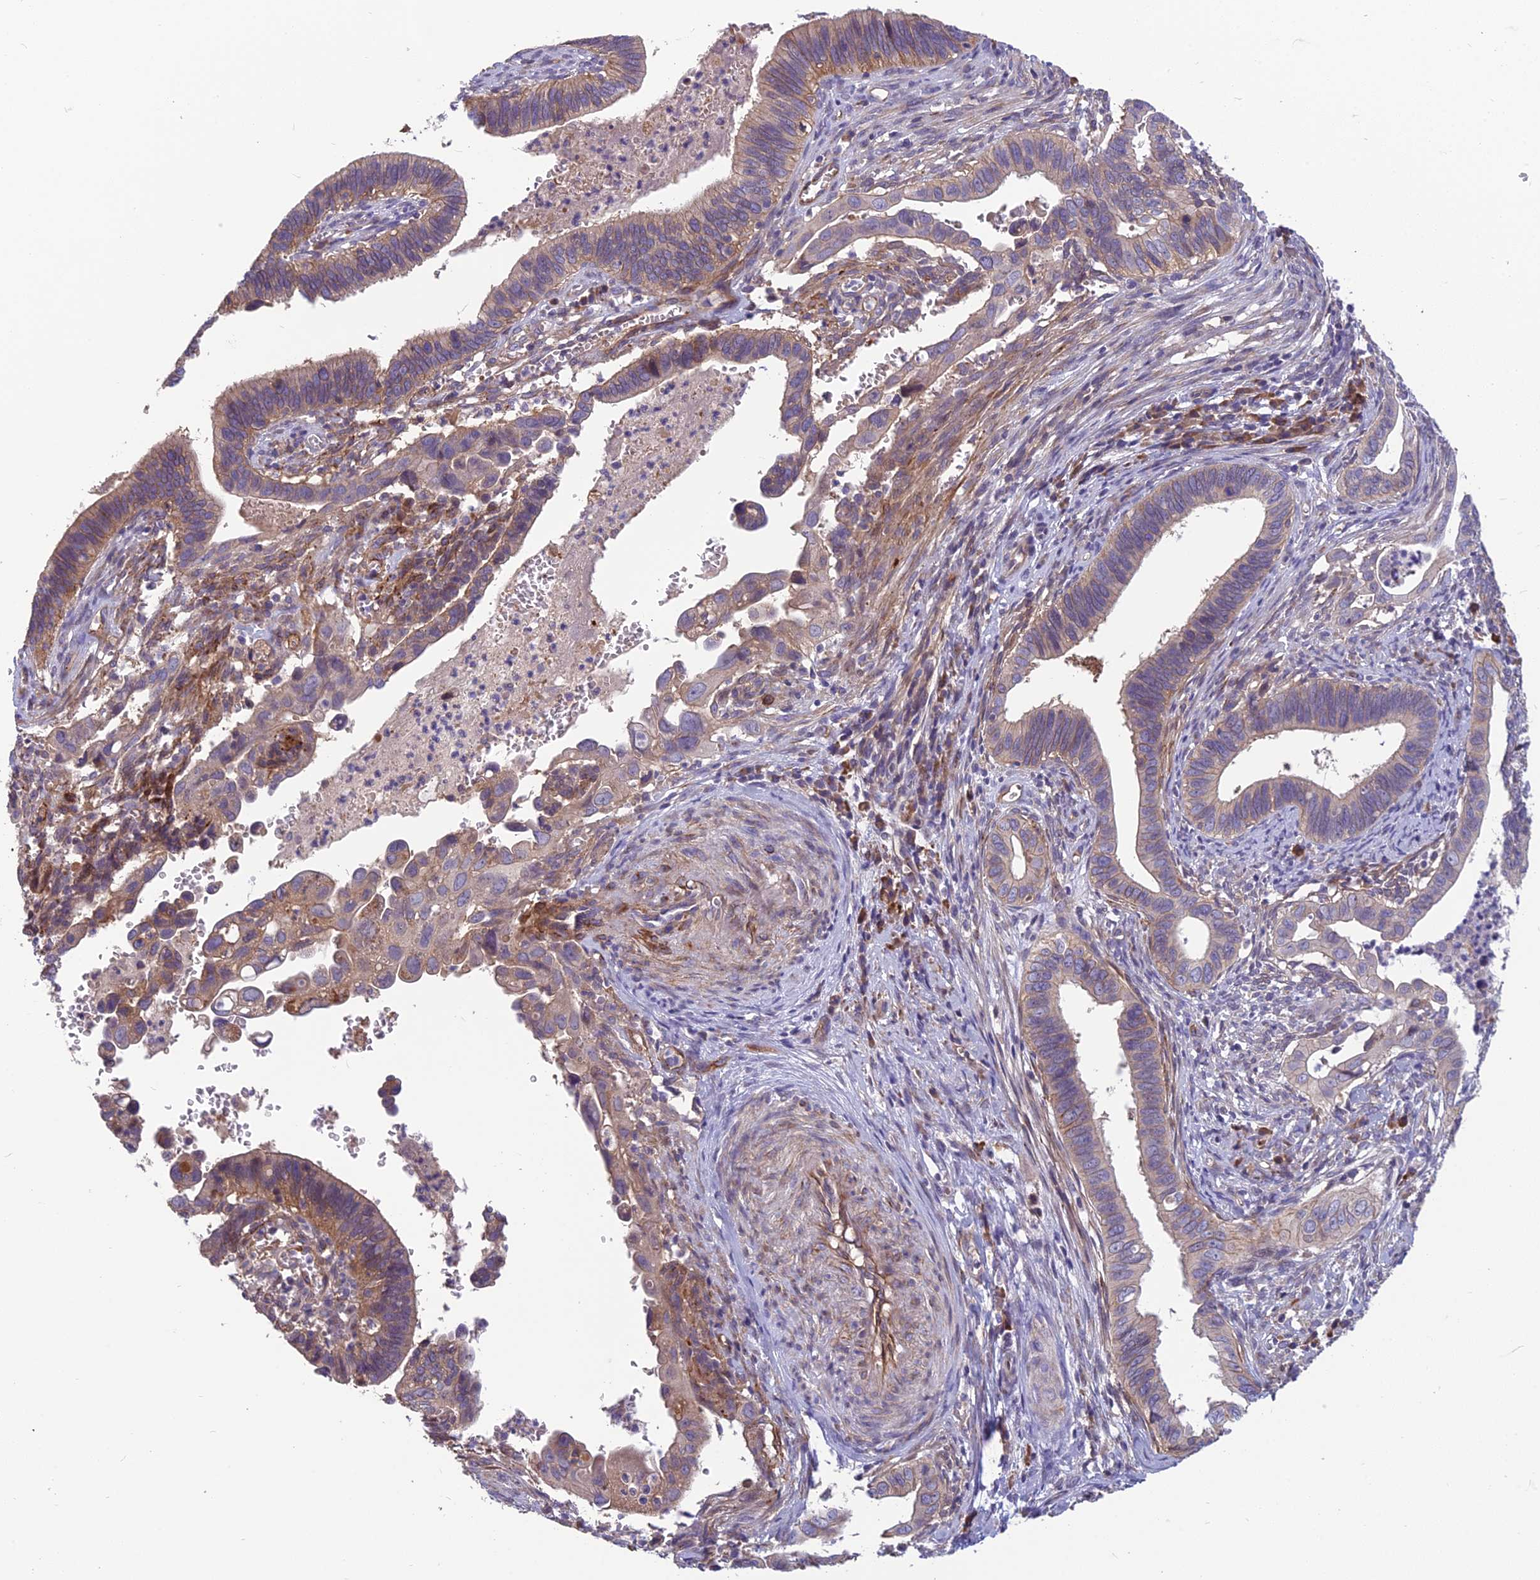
{"staining": {"intensity": "weak", "quantity": "<25%", "location": "cytoplasmic/membranous"}, "tissue": "cervical cancer", "cell_type": "Tumor cells", "image_type": "cancer", "snomed": [{"axis": "morphology", "description": "Adenocarcinoma, NOS"}, {"axis": "topography", "description": "Cervix"}], "caption": "IHC of adenocarcinoma (cervical) shows no positivity in tumor cells.", "gene": "TSPAN15", "patient": {"sex": "female", "age": 42}}